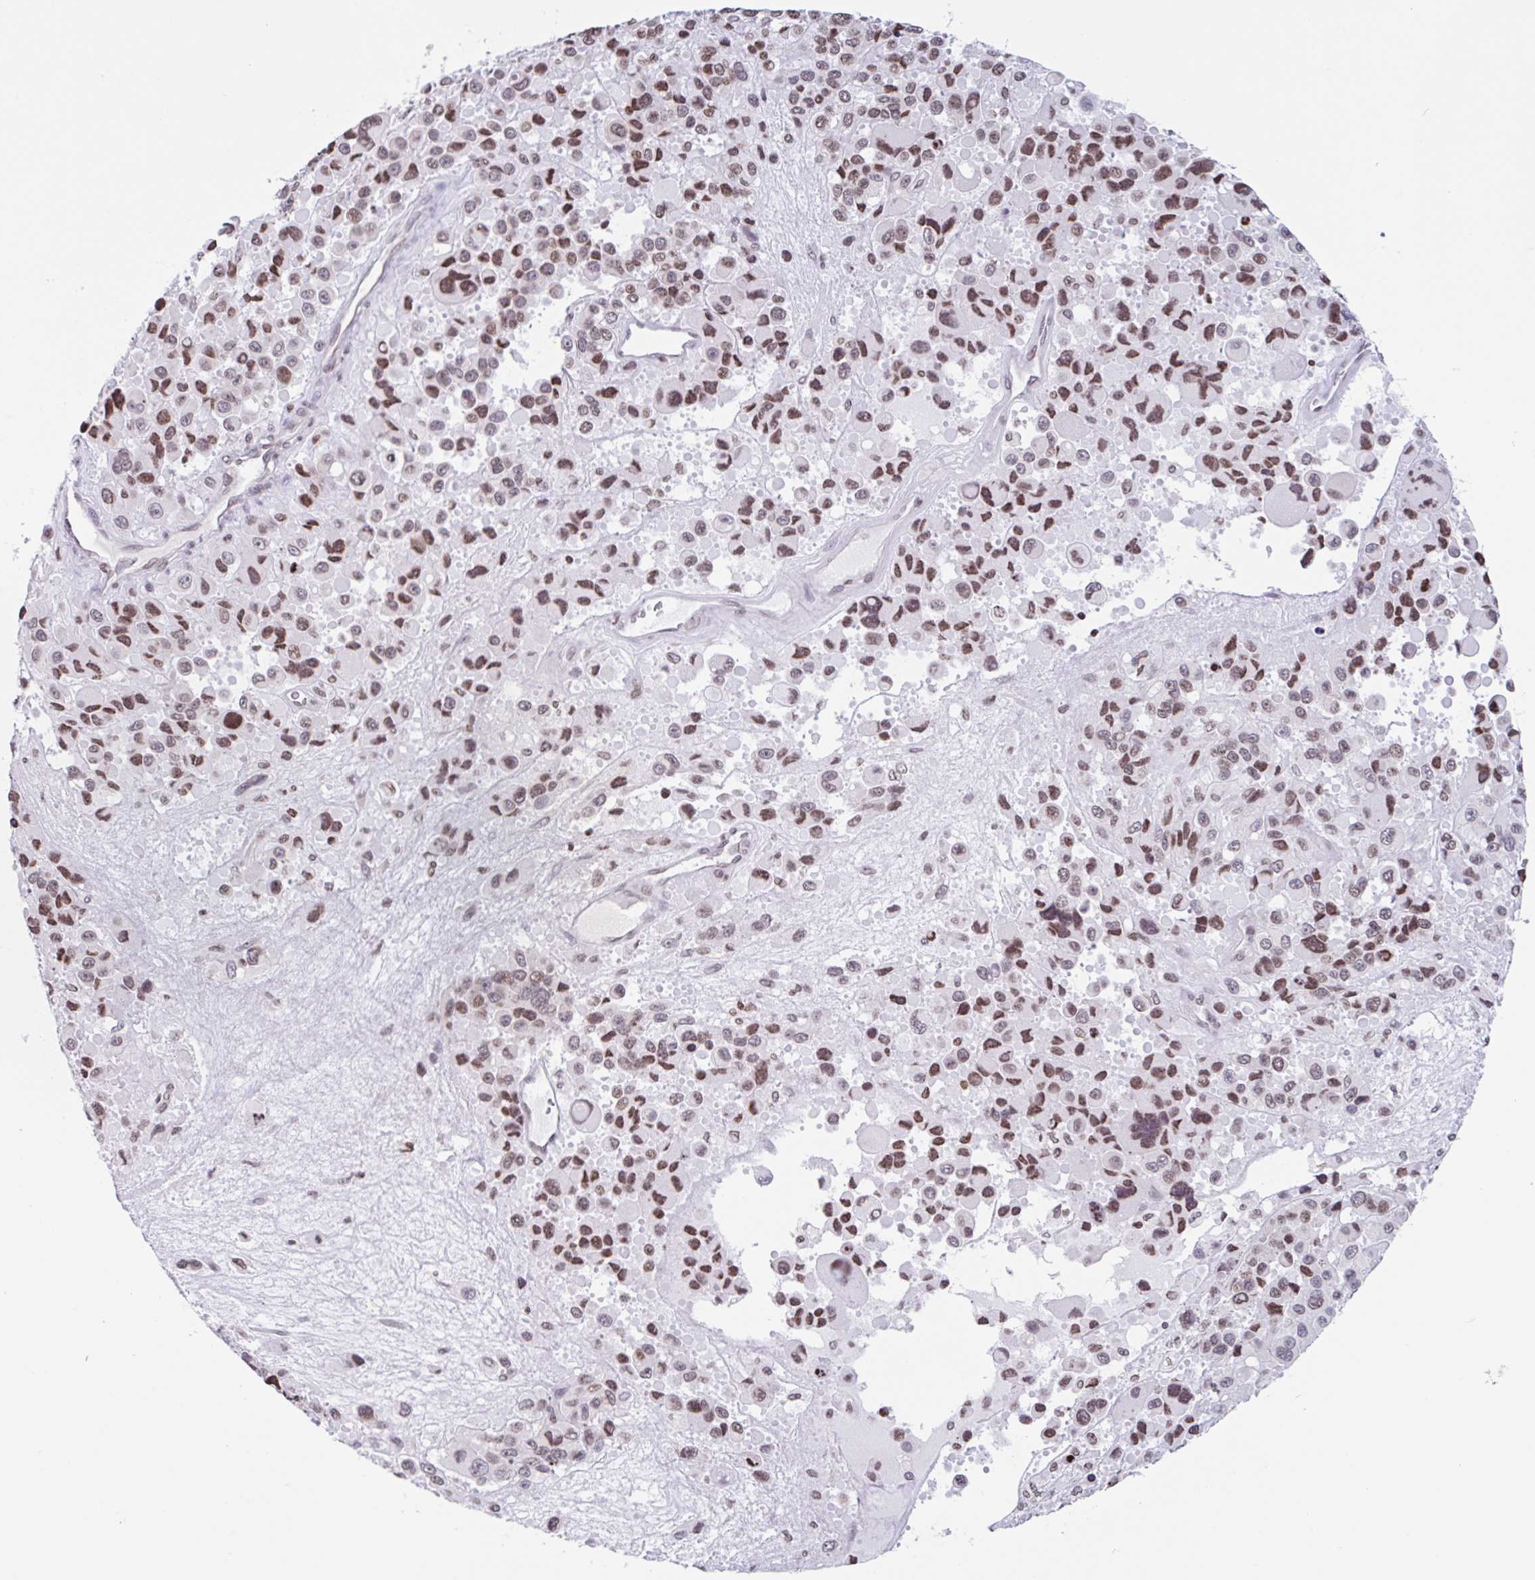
{"staining": {"intensity": "moderate", "quantity": ">75%", "location": "nuclear"}, "tissue": "melanoma", "cell_type": "Tumor cells", "image_type": "cancer", "snomed": [{"axis": "morphology", "description": "Malignant melanoma, Metastatic site"}, {"axis": "topography", "description": "Lymph node"}], "caption": "Immunohistochemistry (IHC) image of human malignant melanoma (metastatic site) stained for a protein (brown), which shows medium levels of moderate nuclear expression in about >75% of tumor cells.", "gene": "NOL6", "patient": {"sex": "female", "age": 65}}